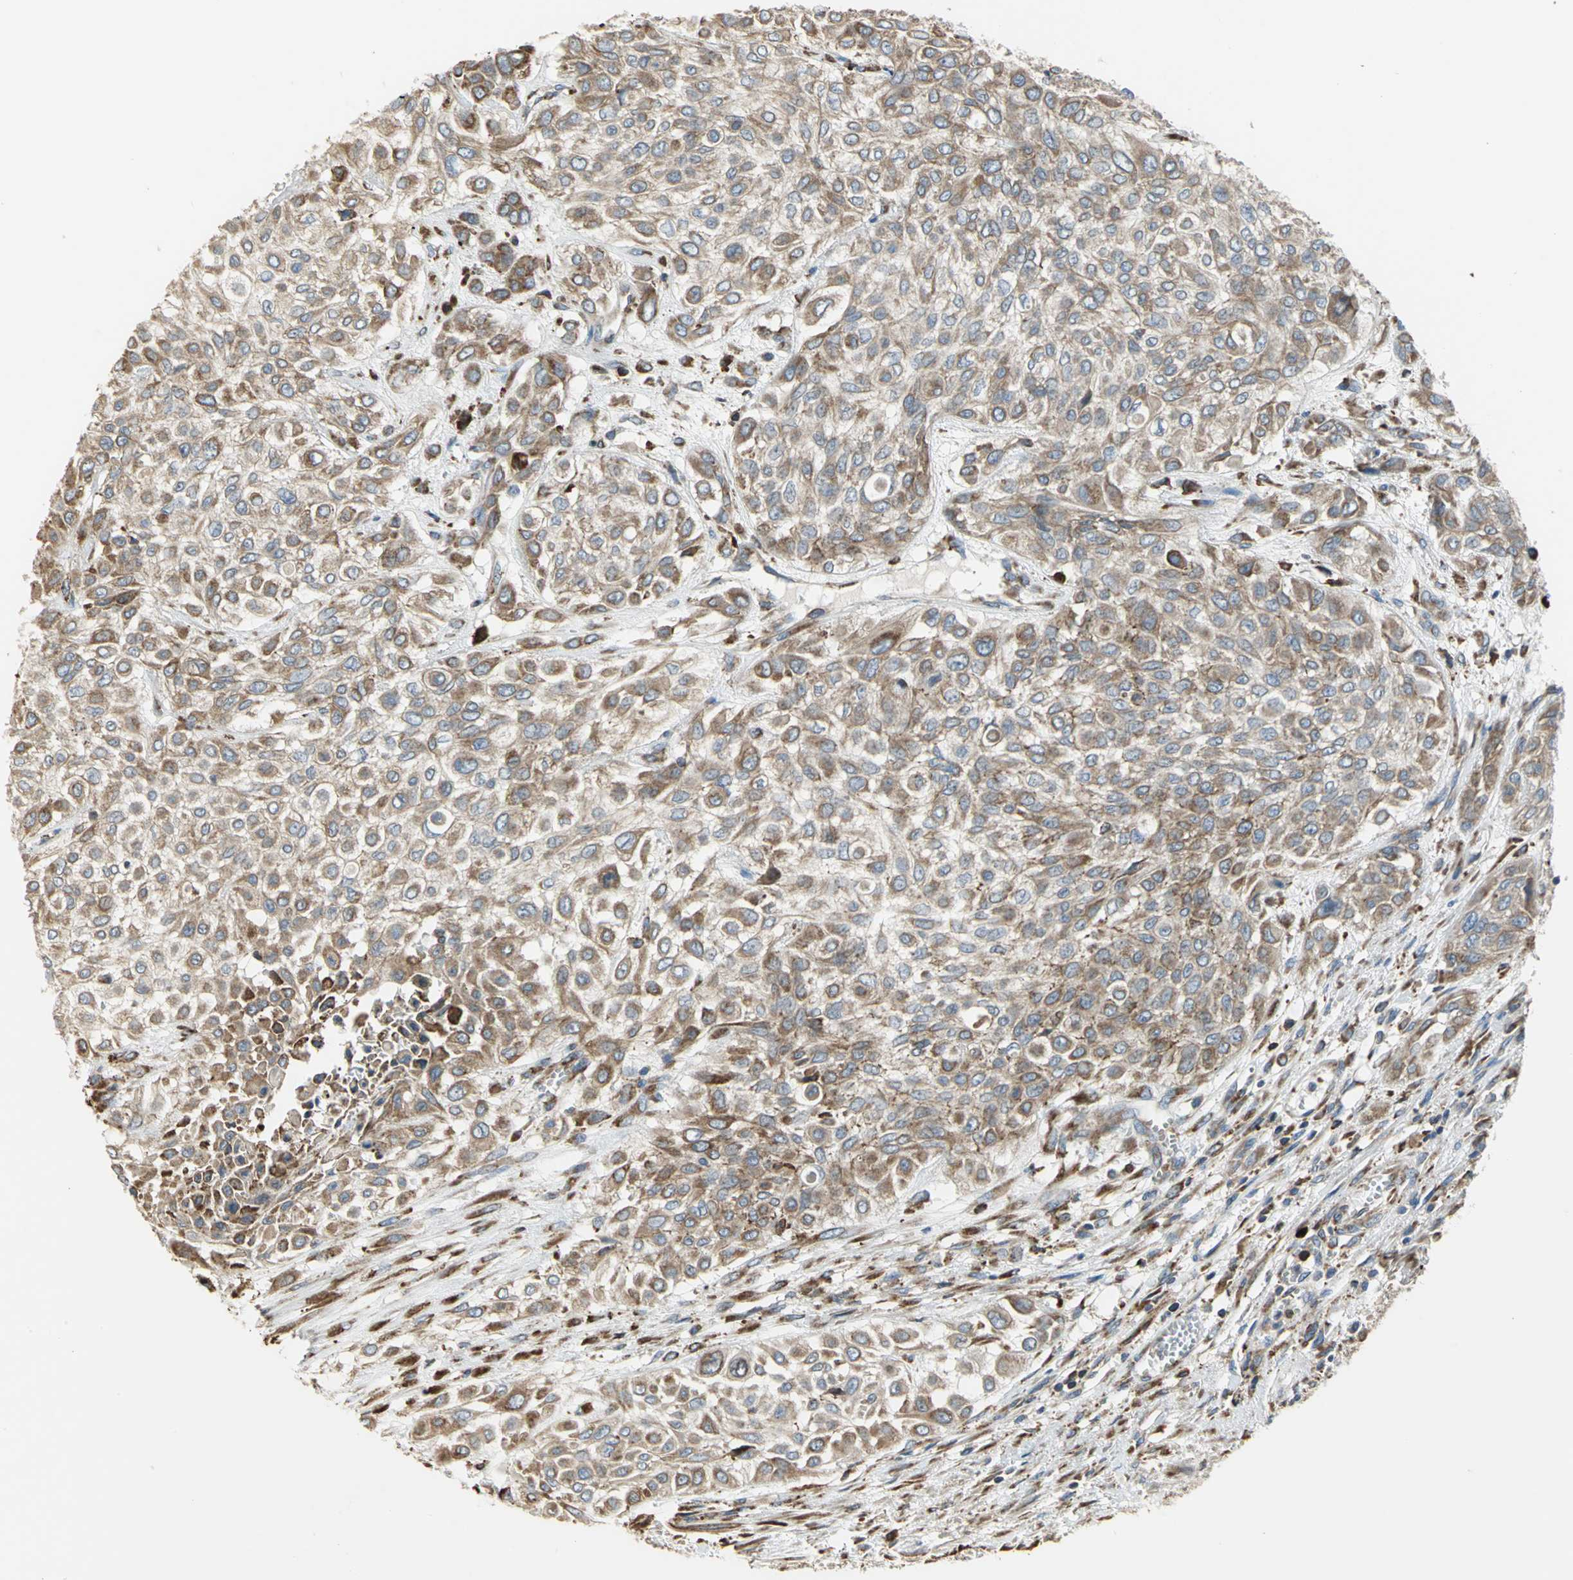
{"staining": {"intensity": "moderate", "quantity": ">75%", "location": "cytoplasmic/membranous"}, "tissue": "urothelial cancer", "cell_type": "Tumor cells", "image_type": "cancer", "snomed": [{"axis": "morphology", "description": "Urothelial carcinoma, High grade"}, {"axis": "topography", "description": "Urinary bladder"}], "caption": "DAB (3,3'-diaminobenzidine) immunohistochemical staining of human urothelial carcinoma (high-grade) shows moderate cytoplasmic/membranous protein staining in approximately >75% of tumor cells.", "gene": "SDF2L1", "patient": {"sex": "male", "age": 57}}